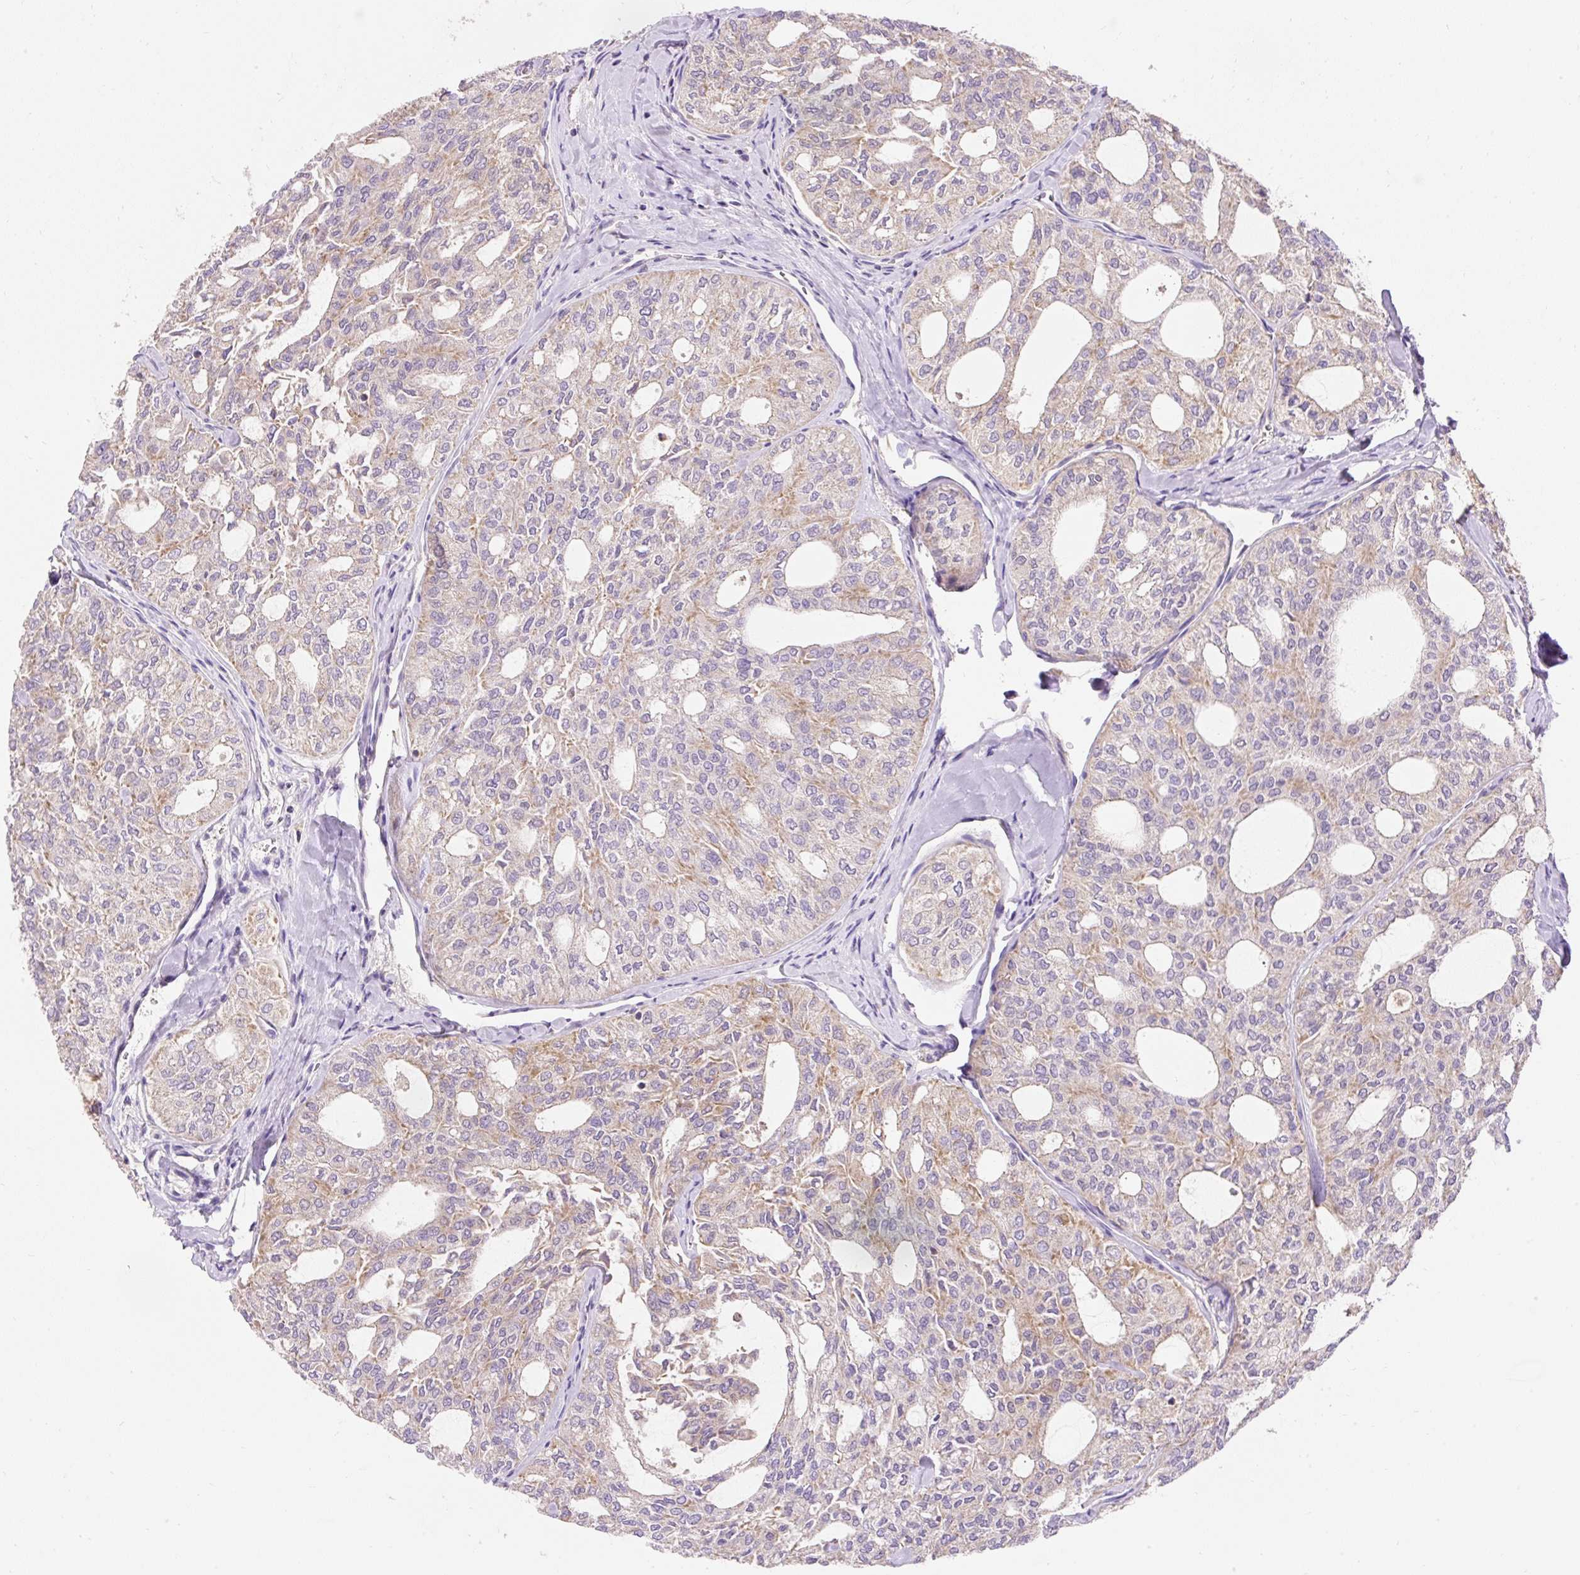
{"staining": {"intensity": "weak", "quantity": "25%-75%", "location": "cytoplasmic/membranous"}, "tissue": "thyroid cancer", "cell_type": "Tumor cells", "image_type": "cancer", "snomed": [{"axis": "morphology", "description": "Follicular adenoma carcinoma, NOS"}, {"axis": "topography", "description": "Thyroid gland"}], "caption": "Approximately 25%-75% of tumor cells in thyroid cancer display weak cytoplasmic/membranous protein positivity as visualized by brown immunohistochemical staining.", "gene": "PMAIP1", "patient": {"sex": "male", "age": 75}}